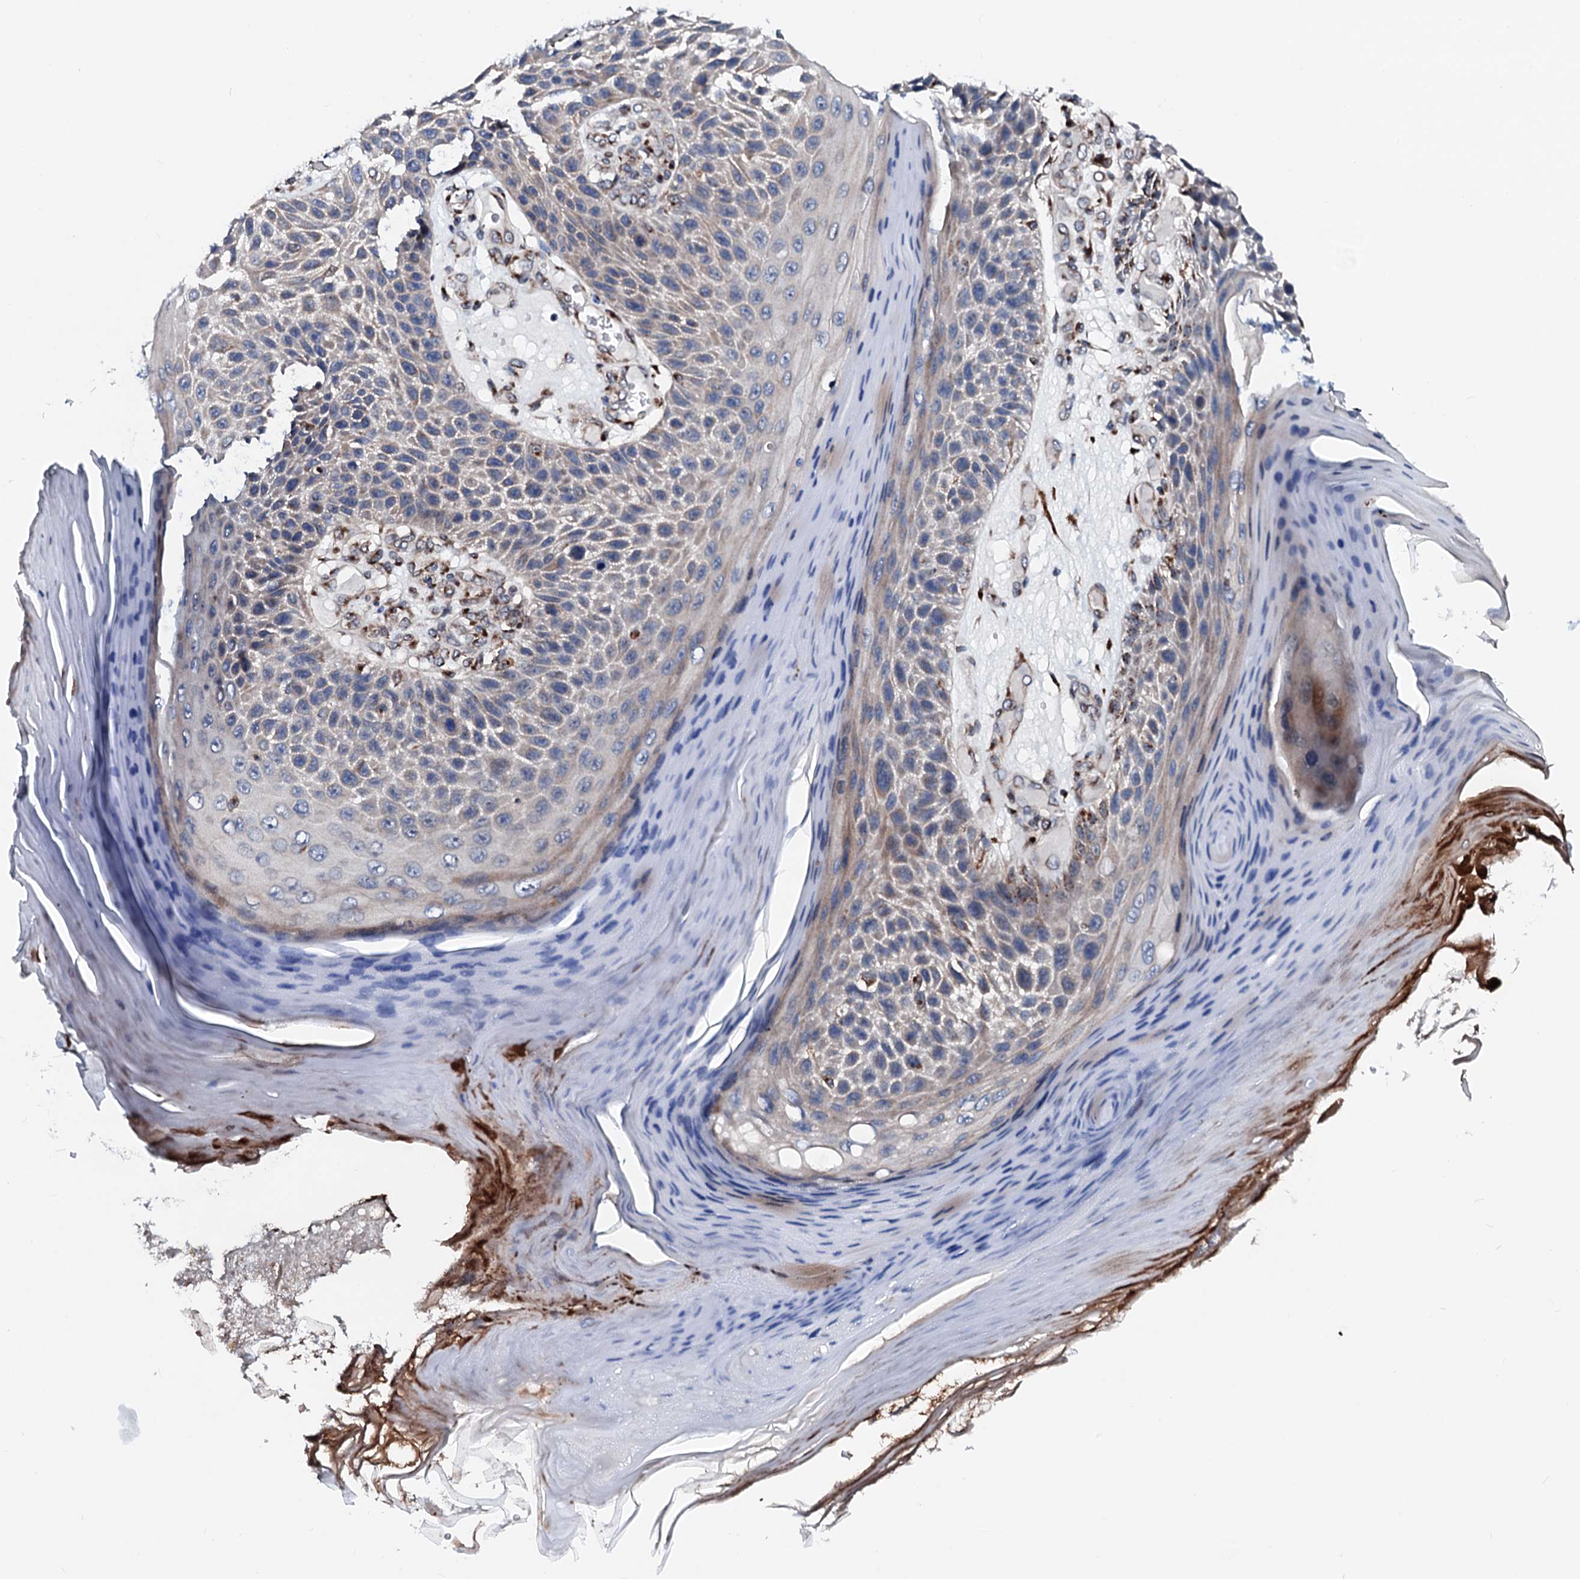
{"staining": {"intensity": "negative", "quantity": "none", "location": "none"}, "tissue": "skin cancer", "cell_type": "Tumor cells", "image_type": "cancer", "snomed": [{"axis": "morphology", "description": "Squamous cell carcinoma, NOS"}, {"axis": "topography", "description": "Skin"}], "caption": "Protein analysis of squamous cell carcinoma (skin) exhibits no significant expression in tumor cells.", "gene": "TMCO3", "patient": {"sex": "female", "age": 88}}